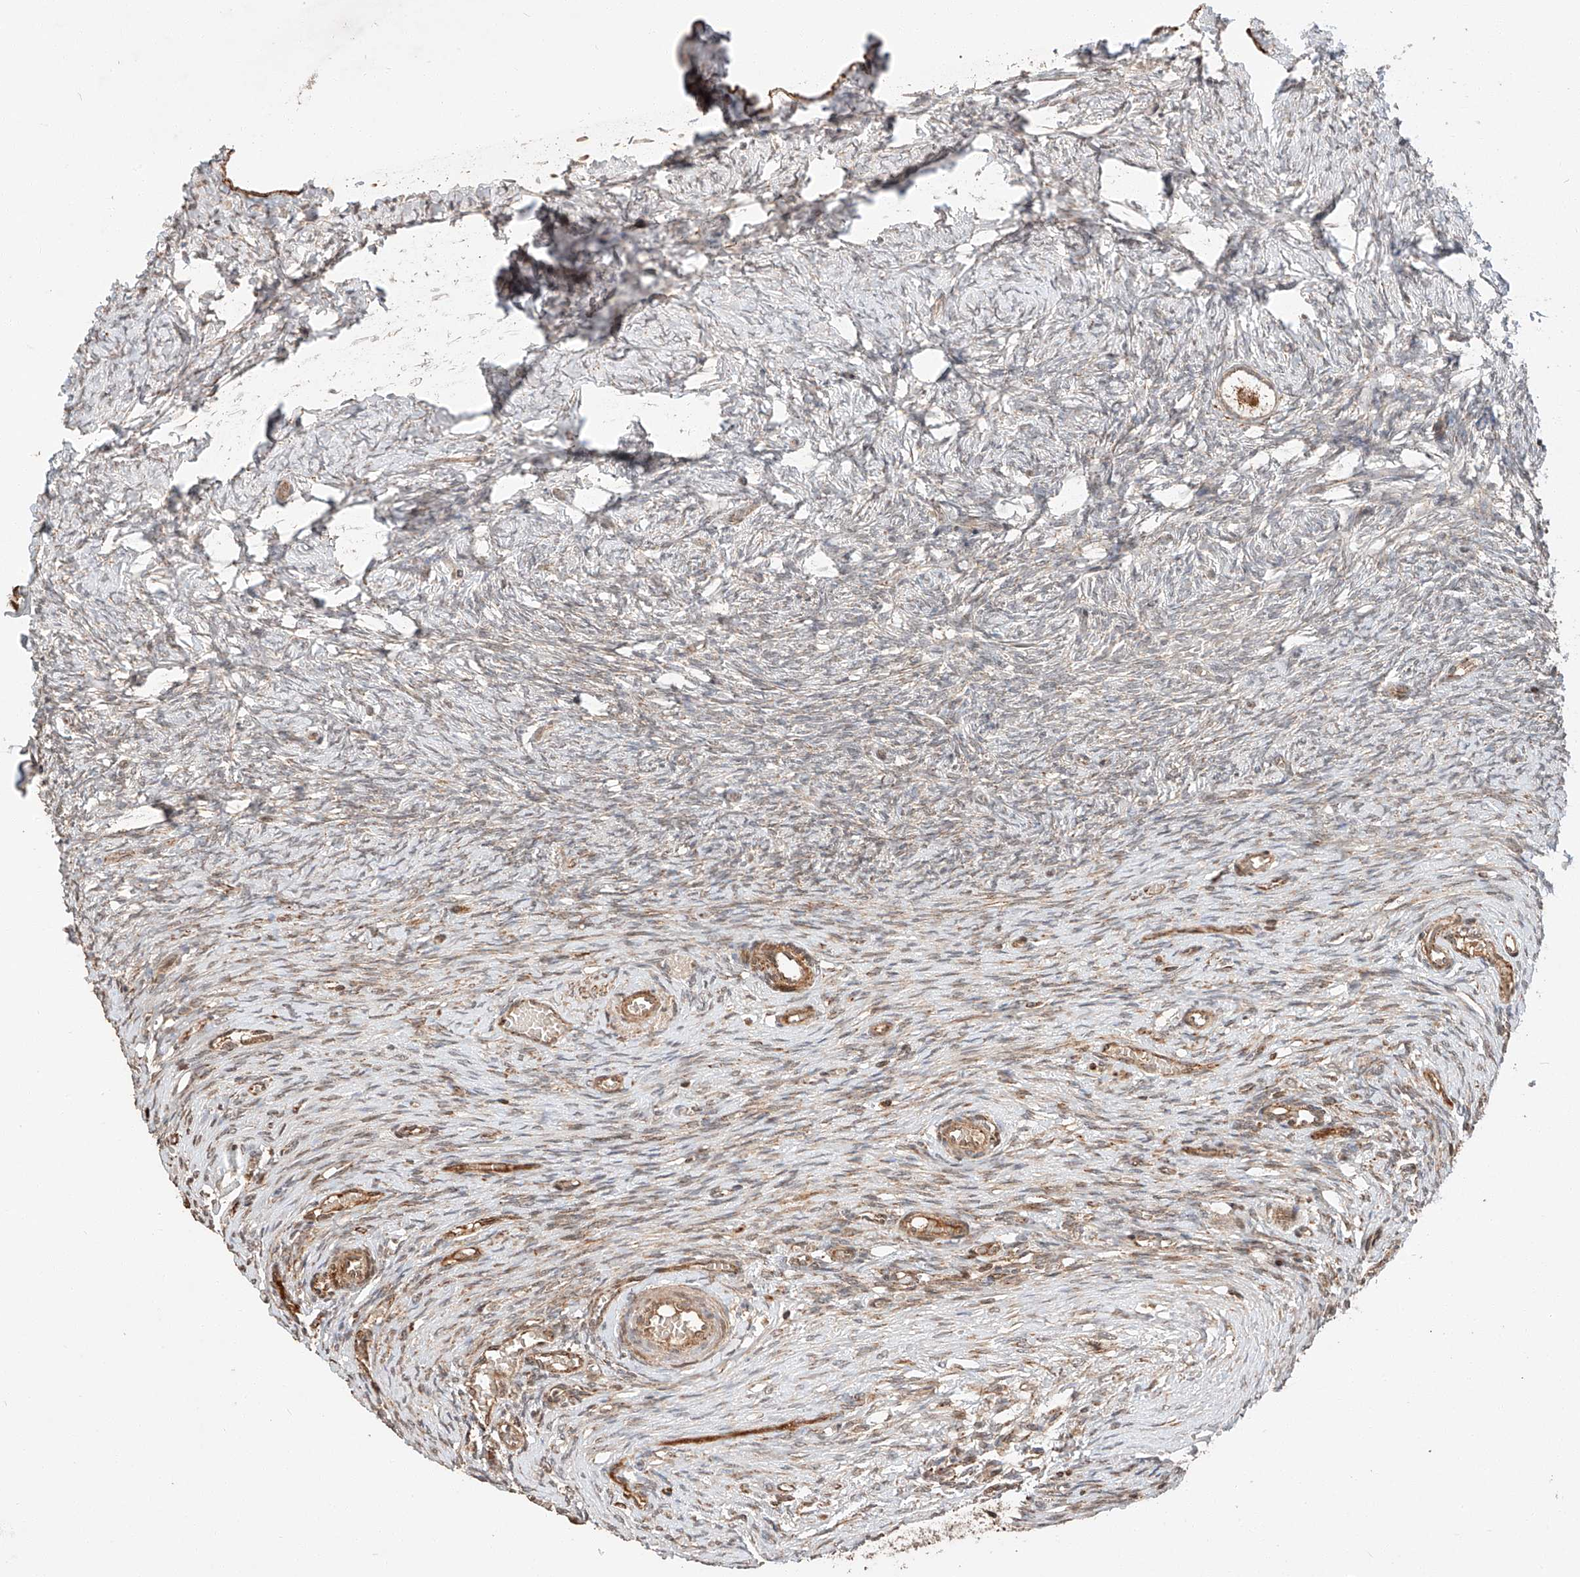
{"staining": {"intensity": "moderate", "quantity": ">75%", "location": "cytoplasmic/membranous"}, "tissue": "ovary", "cell_type": "Follicle cells", "image_type": "normal", "snomed": [{"axis": "morphology", "description": "Adenocarcinoma, NOS"}, {"axis": "topography", "description": "Endometrium"}], "caption": "Immunohistochemistry (IHC) of benign human ovary demonstrates medium levels of moderate cytoplasmic/membranous positivity in approximately >75% of follicle cells.", "gene": "ARHGAP33", "patient": {"sex": "female", "age": 32}}